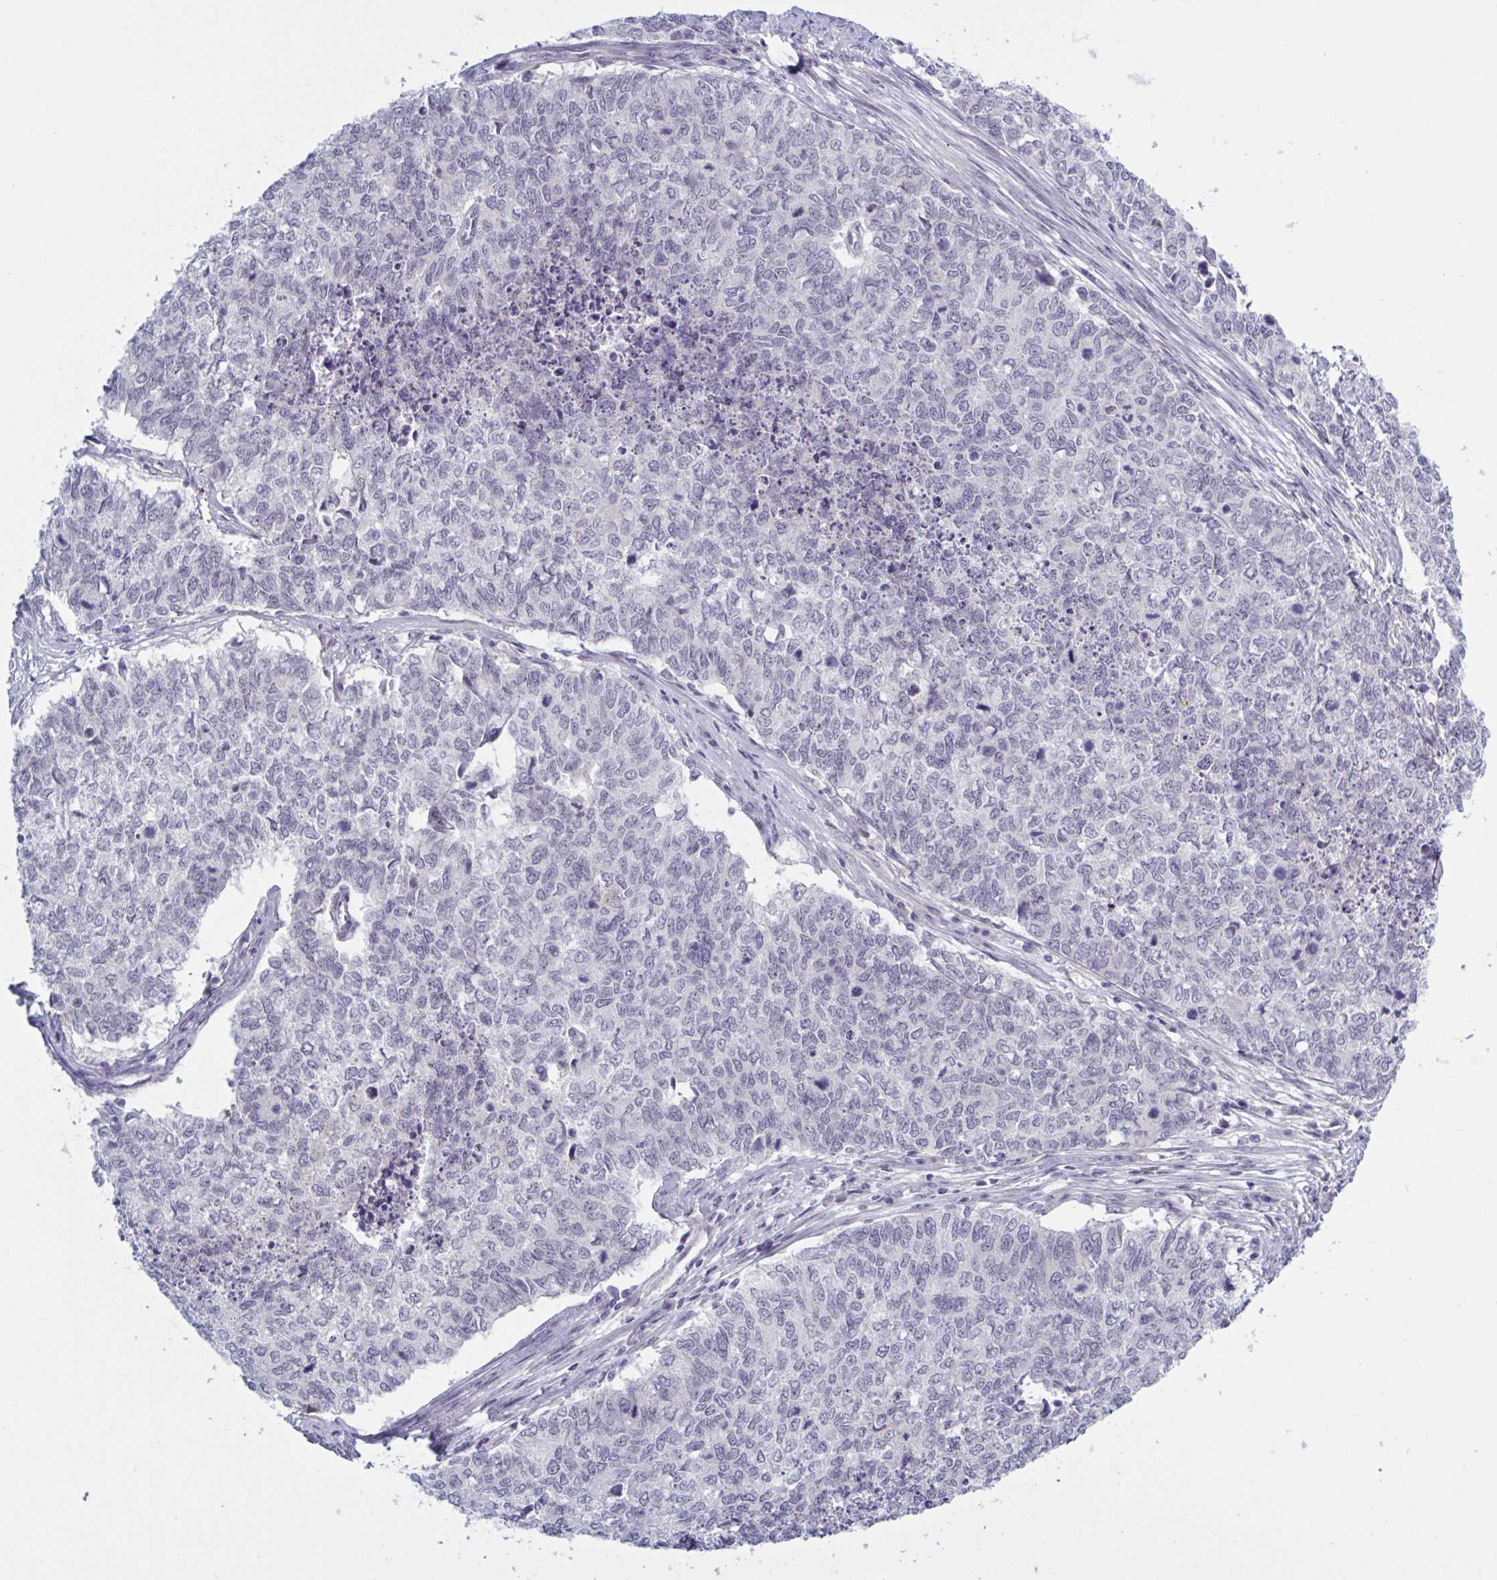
{"staining": {"intensity": "negative", "quantity": "none", "location": "none"}, "tissue": "cervical cancer", "cell_type": "Tumor cells", "image_type": "cancer", "snomed": [{"axis": "morphology", "description": "Adenocarcinoma, NOS"}, {"axis": "topography", "description": "Cervix"}], "caption": "IHC photomicrograph of cervical cancer stained for a protein (brown), which reveals no positivity in tumor cells.", "gene": "TCEAL8", "patient": {"sex": "female", "age": 63}}